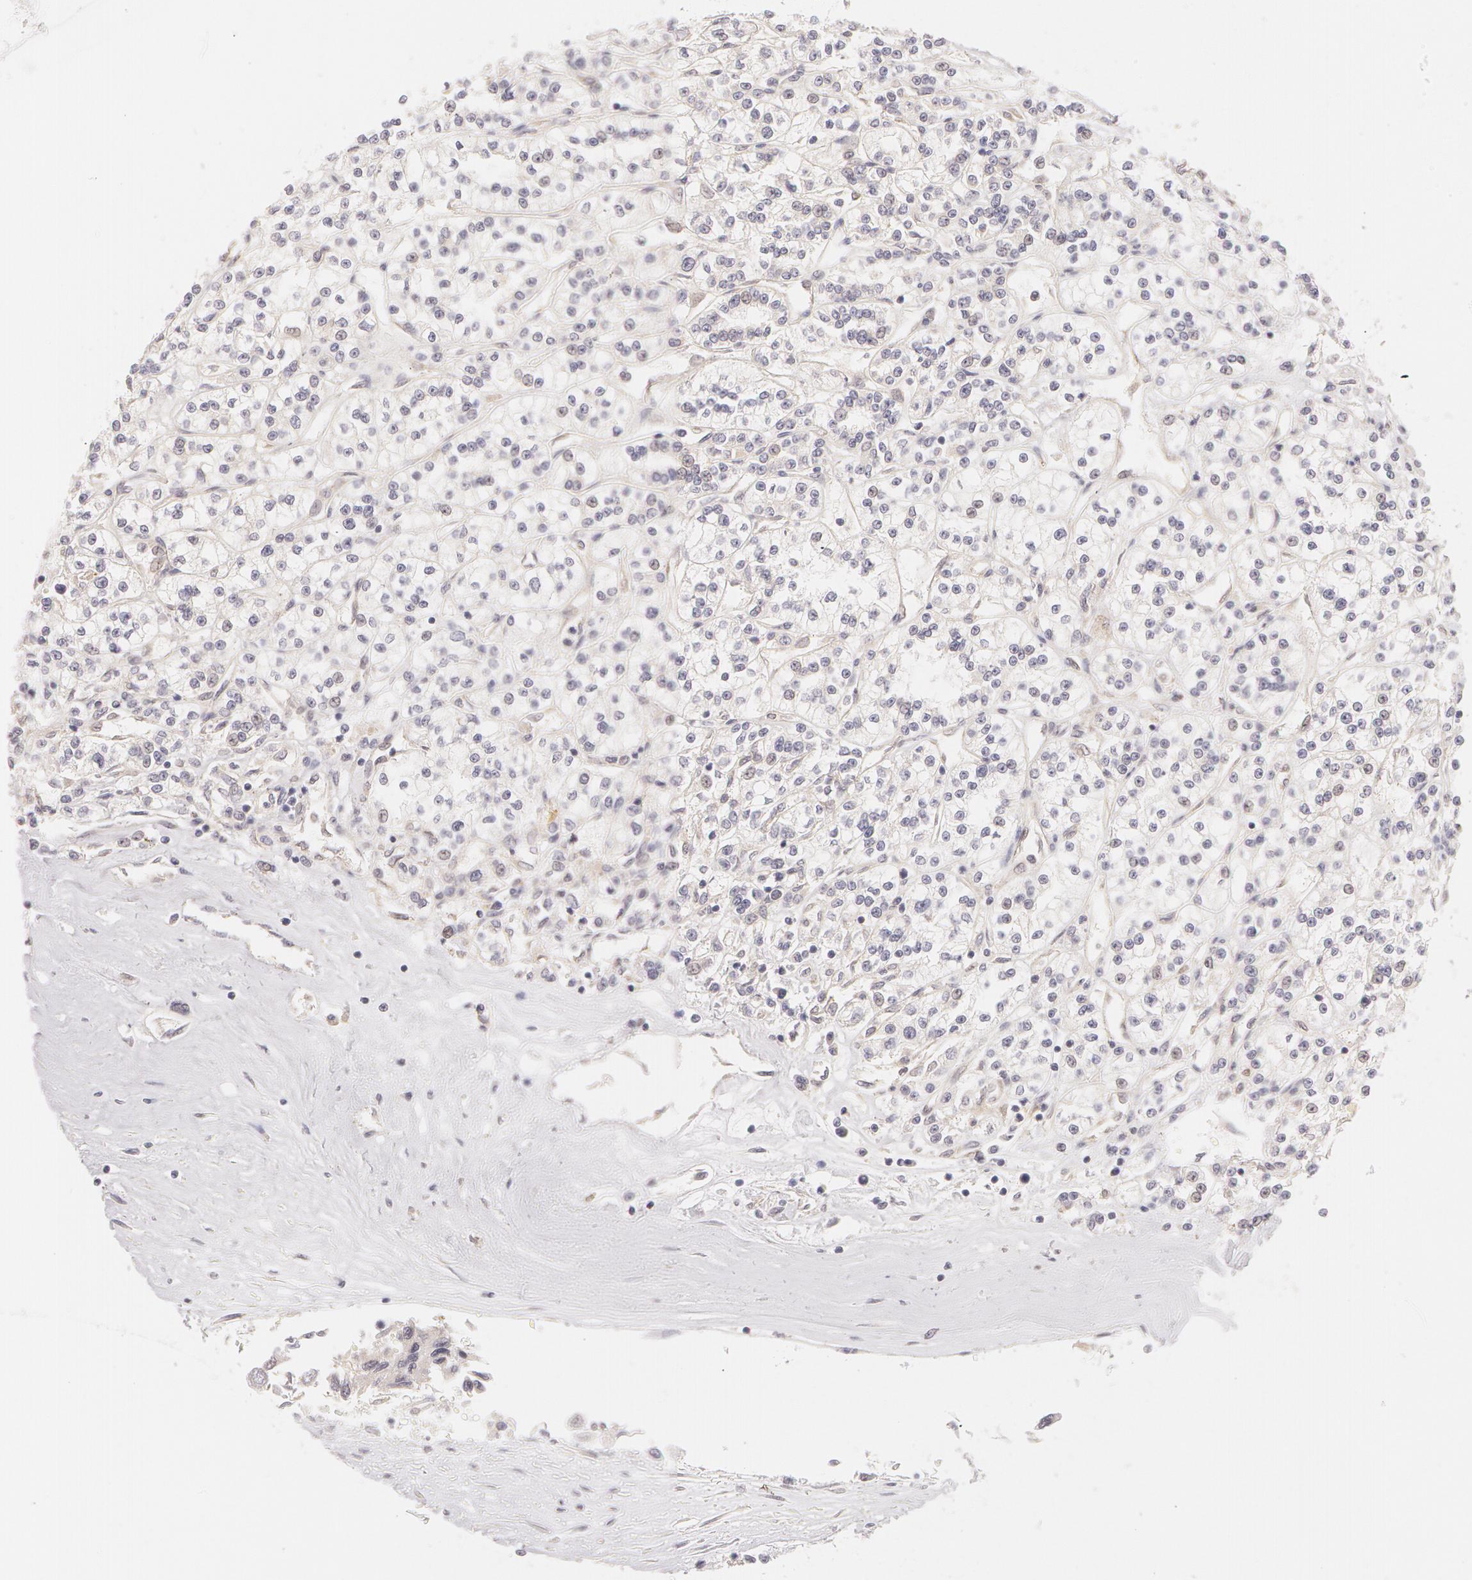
{"staining": {"intensity": "negative", "quantity": "none", "location": "none"}, "tissue": "renal cancer", "cell_type": "Tumor cells", "image_type": "cancer", "snomed": [{"axis": "morphology", "description": "Adenocarcinoma, NOS"}, {"axis": "topography", "description": "Kidney"}], "caption": "A photomicrograph of renal adenocarcinoma stained for a protein shows no brown staining in tumor cells.", "gene": "ZNF597", "patient": {"sex": "female", "age": 76}}